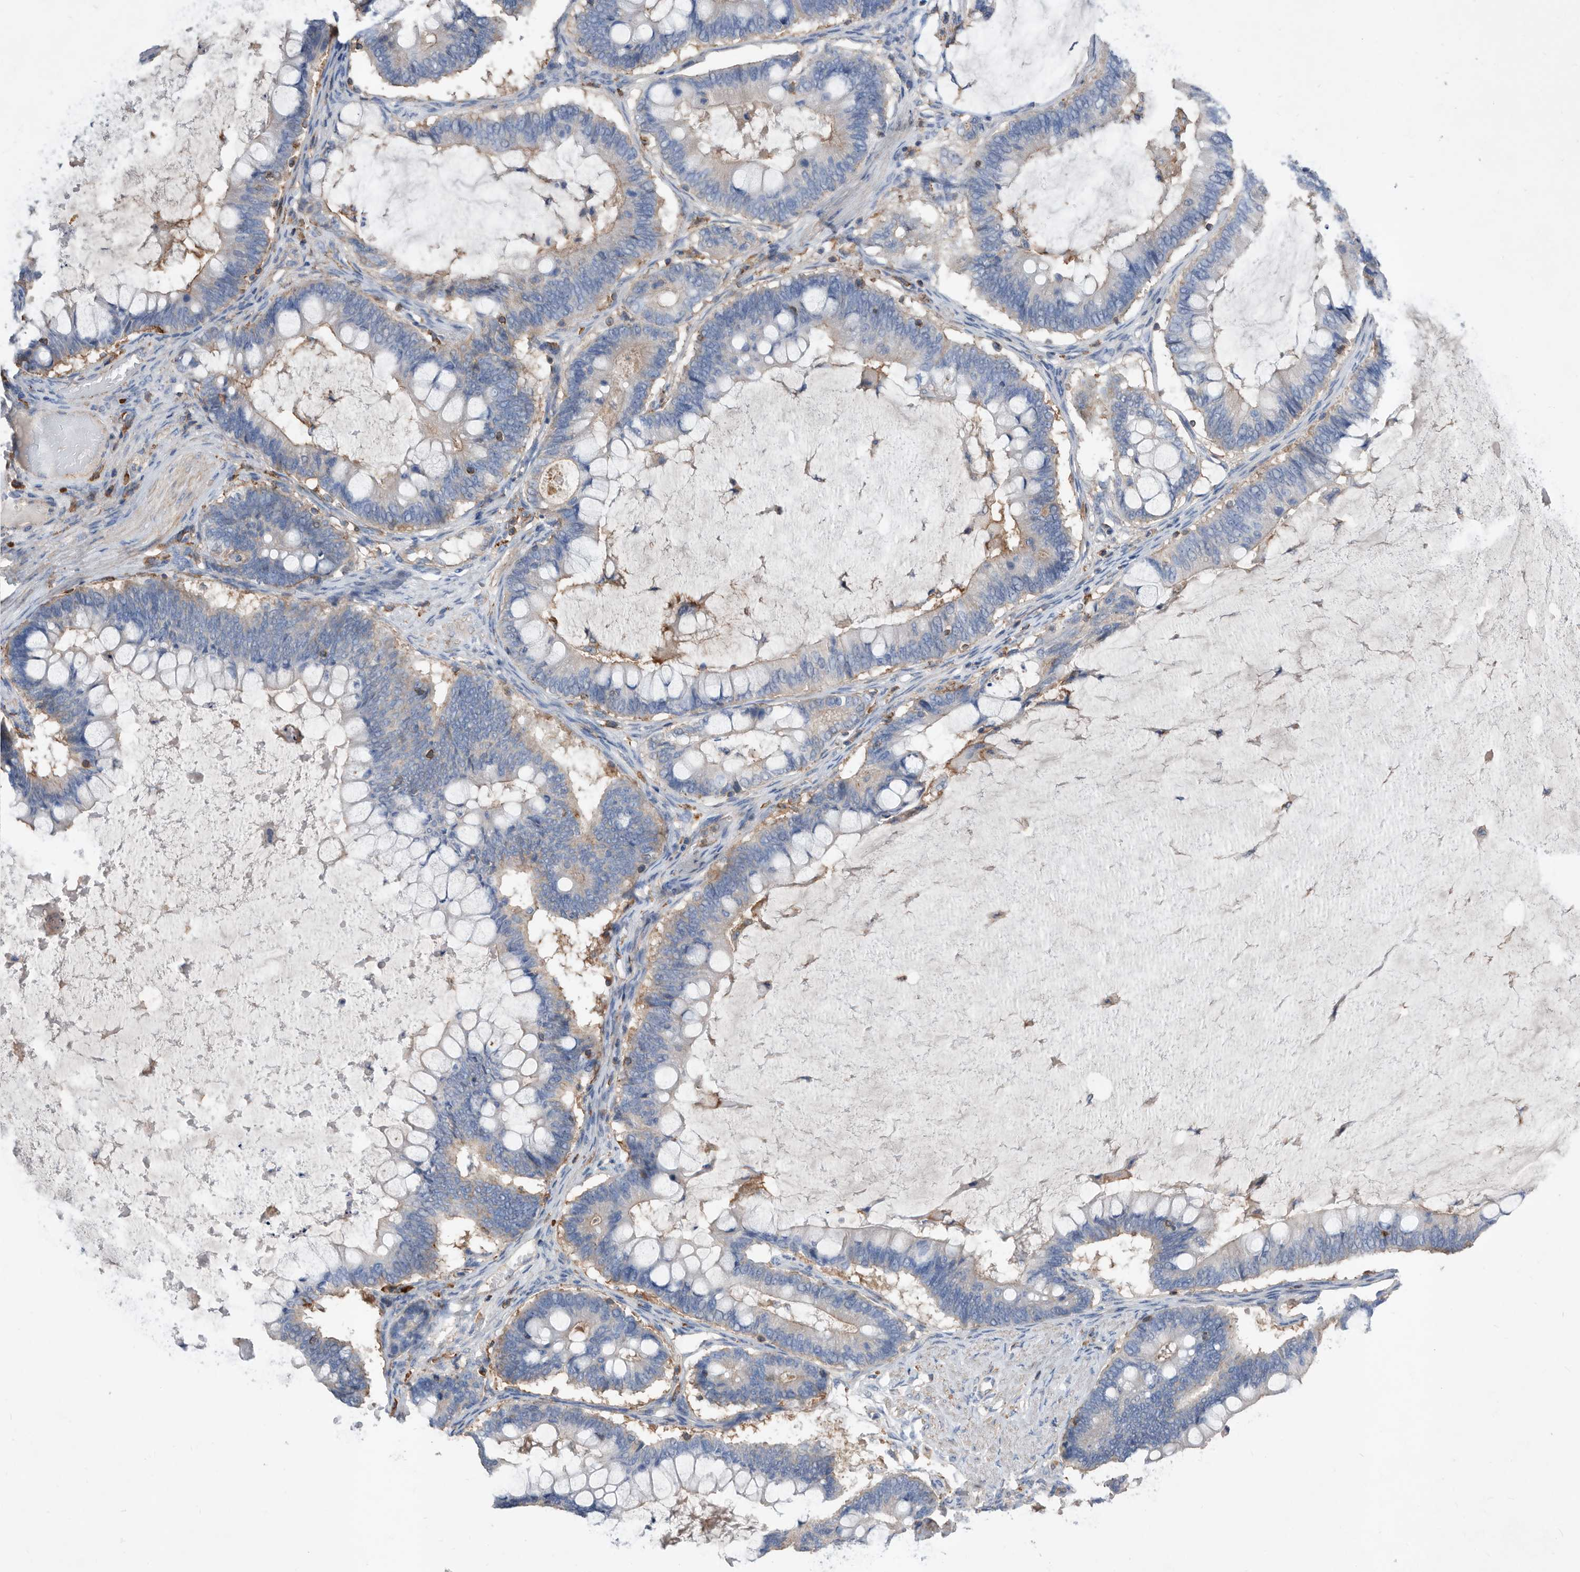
{"staining": {"intensity": "weak", "quantity": "<25%", "location": "cytoplasmic/membranous"}, "tissue": "ovarian cancer", "cell_type": "Tumor cells", "image_type": "cancer", "snomed": [{"axis": "morphology", "description": "Cystadenocarcinoma, mucinous, NOS"}, {"axis": "topography", "description": "Ovary"}], "caption": "High power microscopy image of an IHC image of mucinous cystadenocarcinoma (ovarian), revealing no significant positivity in tumor cells.", "gene": "MS4A4A", "patient": {"sex": "female", "age": 61}}